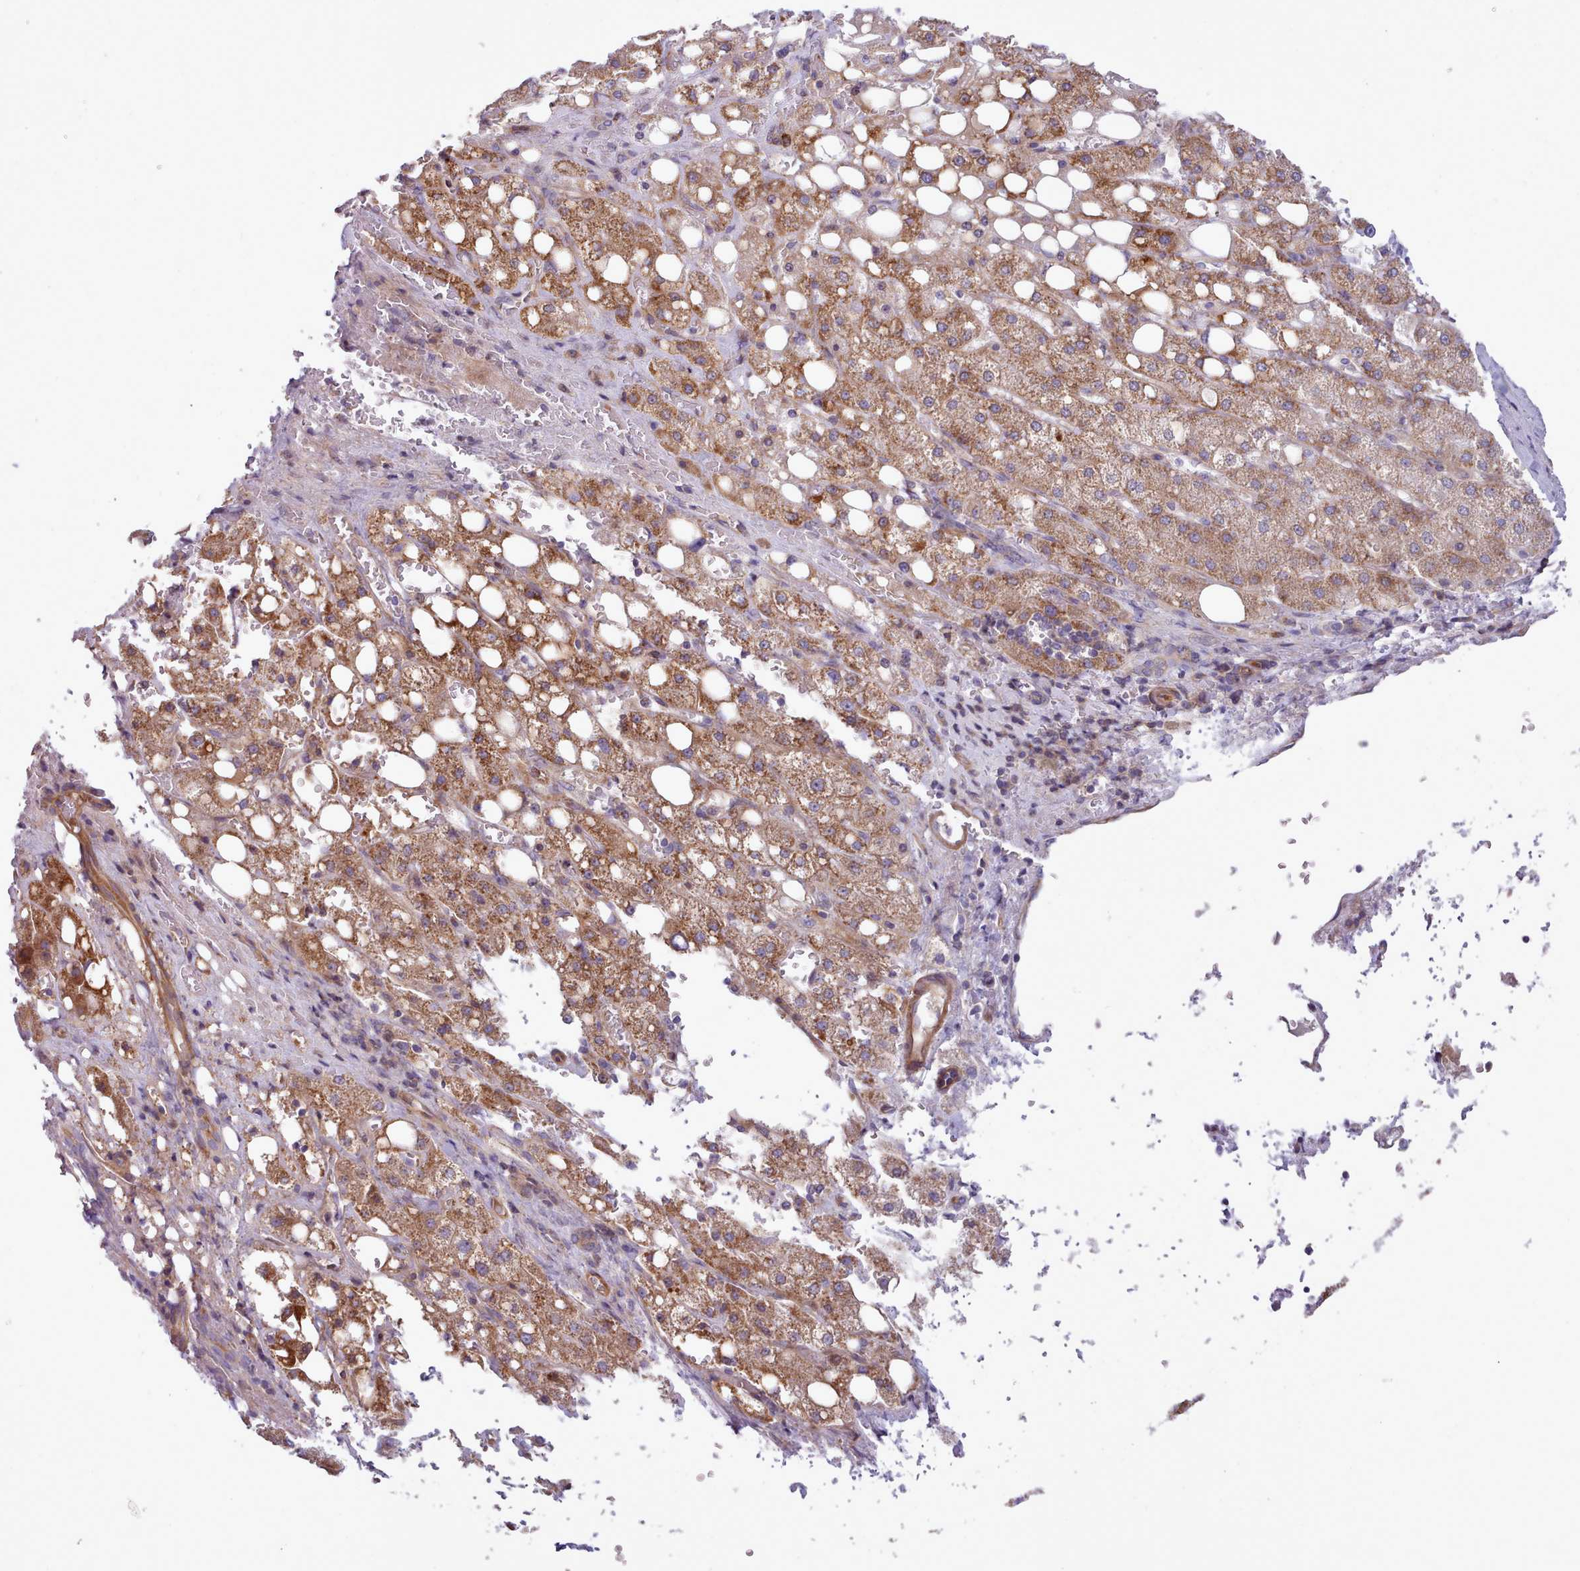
{"staining": {"intensity": "moderate", "quantity": ">75%", "location": "cytoplasmic/membranous"}, "tissue": "liver cancer", "cell_type": "Tumor cells", "image_type": "cancer", "snomed": [{"axis": "morphology", "description": "Carcinoma, Hepatocellular, NOS"}, {"axis": "topography", "description": "Liver"}], "caption": "This histopathology image exhibits IHC staining of liver cancer (hepatocellular carcinoma), with medium moderate cytoplasmic/membranous positivity in about >75% of tumor cells.", "gene": "TENT4B", "patient": {"sex": "male", "age": 80}}